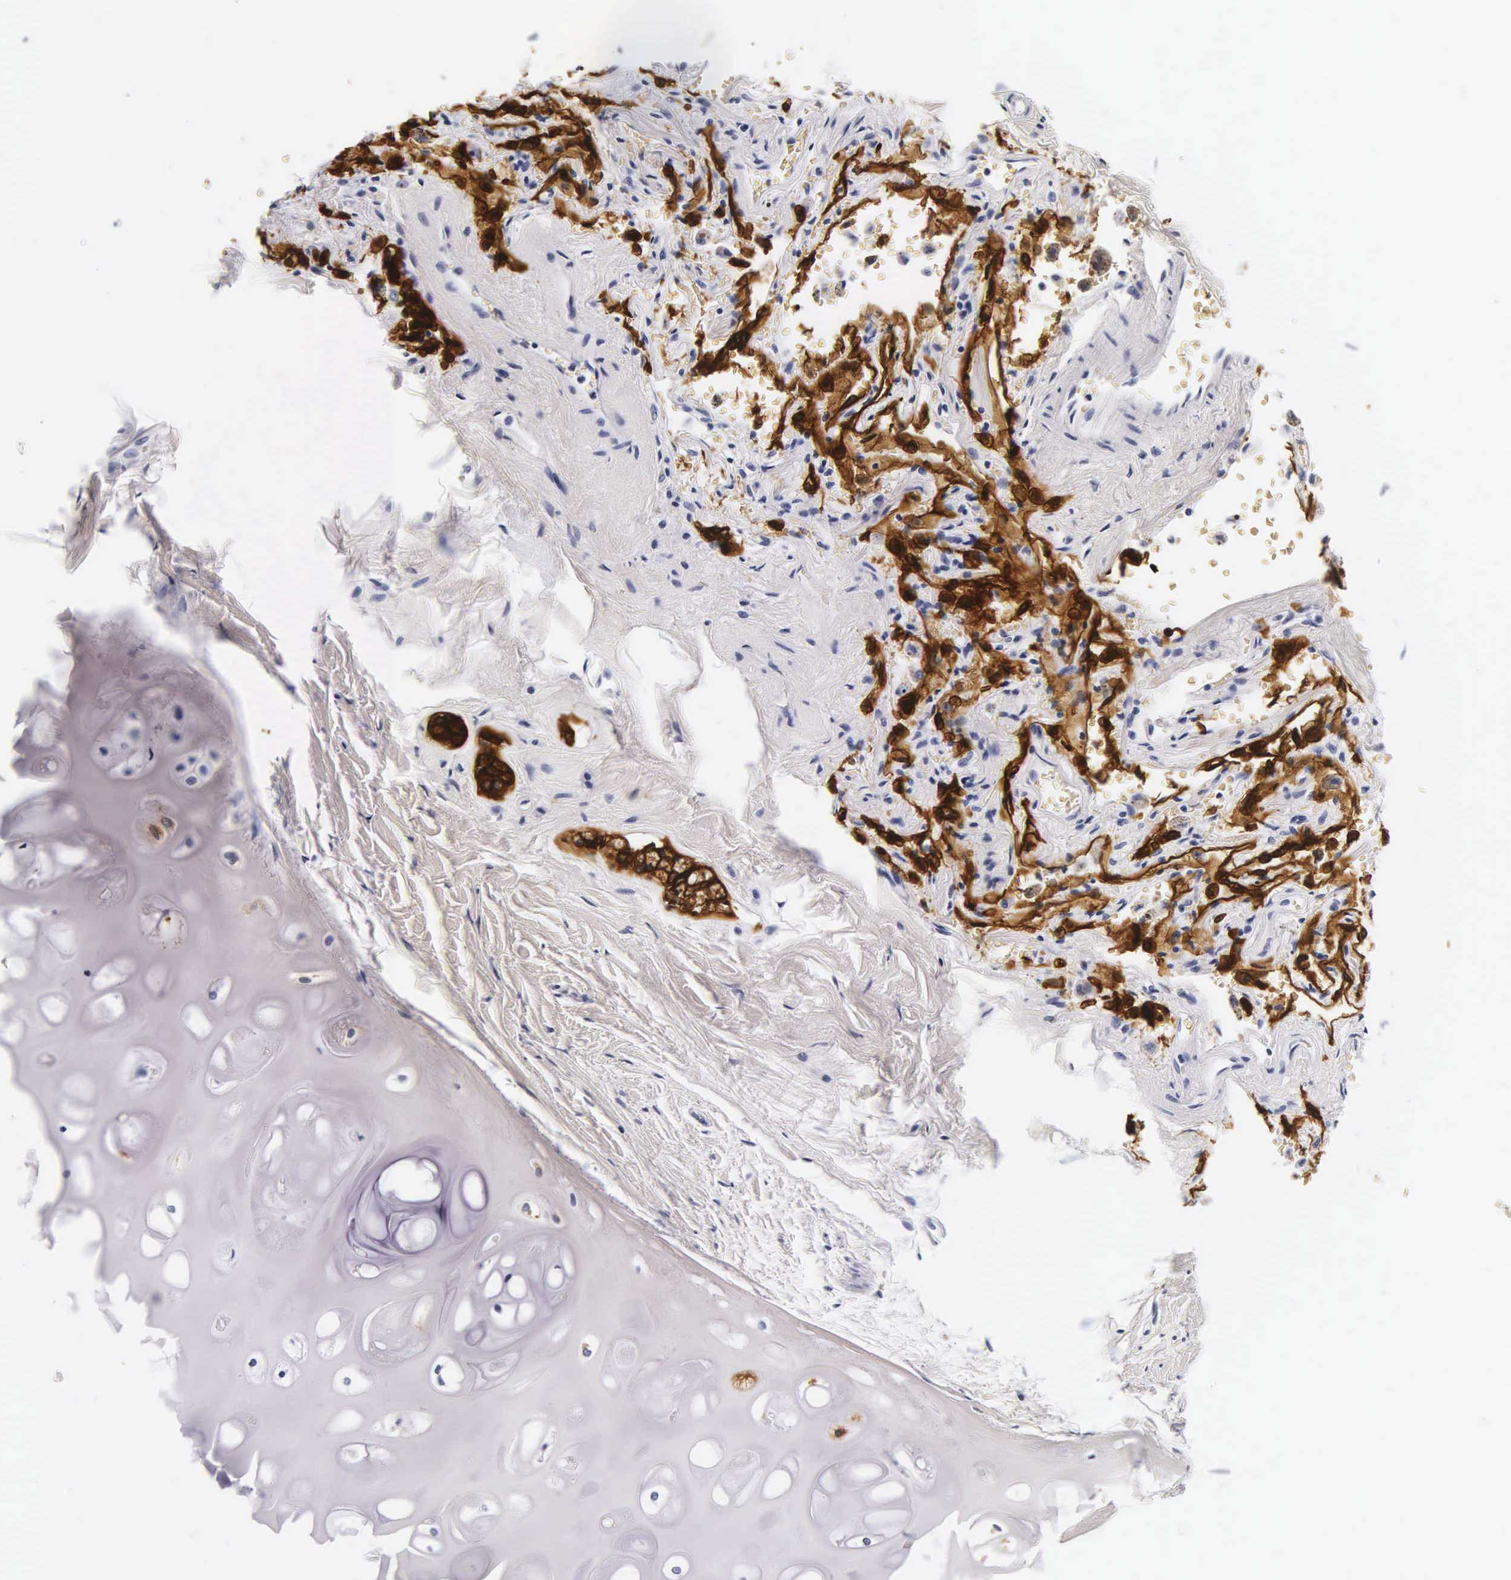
{"staining": {"intensity": "negative", "quantity": "none", "location": "none"}, "tissue": "adipose tissue", "cell_type": "Adipocytes", "image_type": "normal", "snomed": [{"axis": "morphology", "description": "Normal tissue, NOS"}, {"axis": "topography", "description": "Cartilage tissue"}, {"axis": "topography", "description": "Lung"}], "caption": "This is a micrograph of immunohistochemistry staining of benign adipose tissue, which shows no expression in adipocytes. Brightfield microscopy of immunohistochemistry (IHC) stained with DAB (brown) and hematoxylin (blue), captured at high magnification.", "gene": "KRT18", "patient": {"sex": "male", "age": 65}}